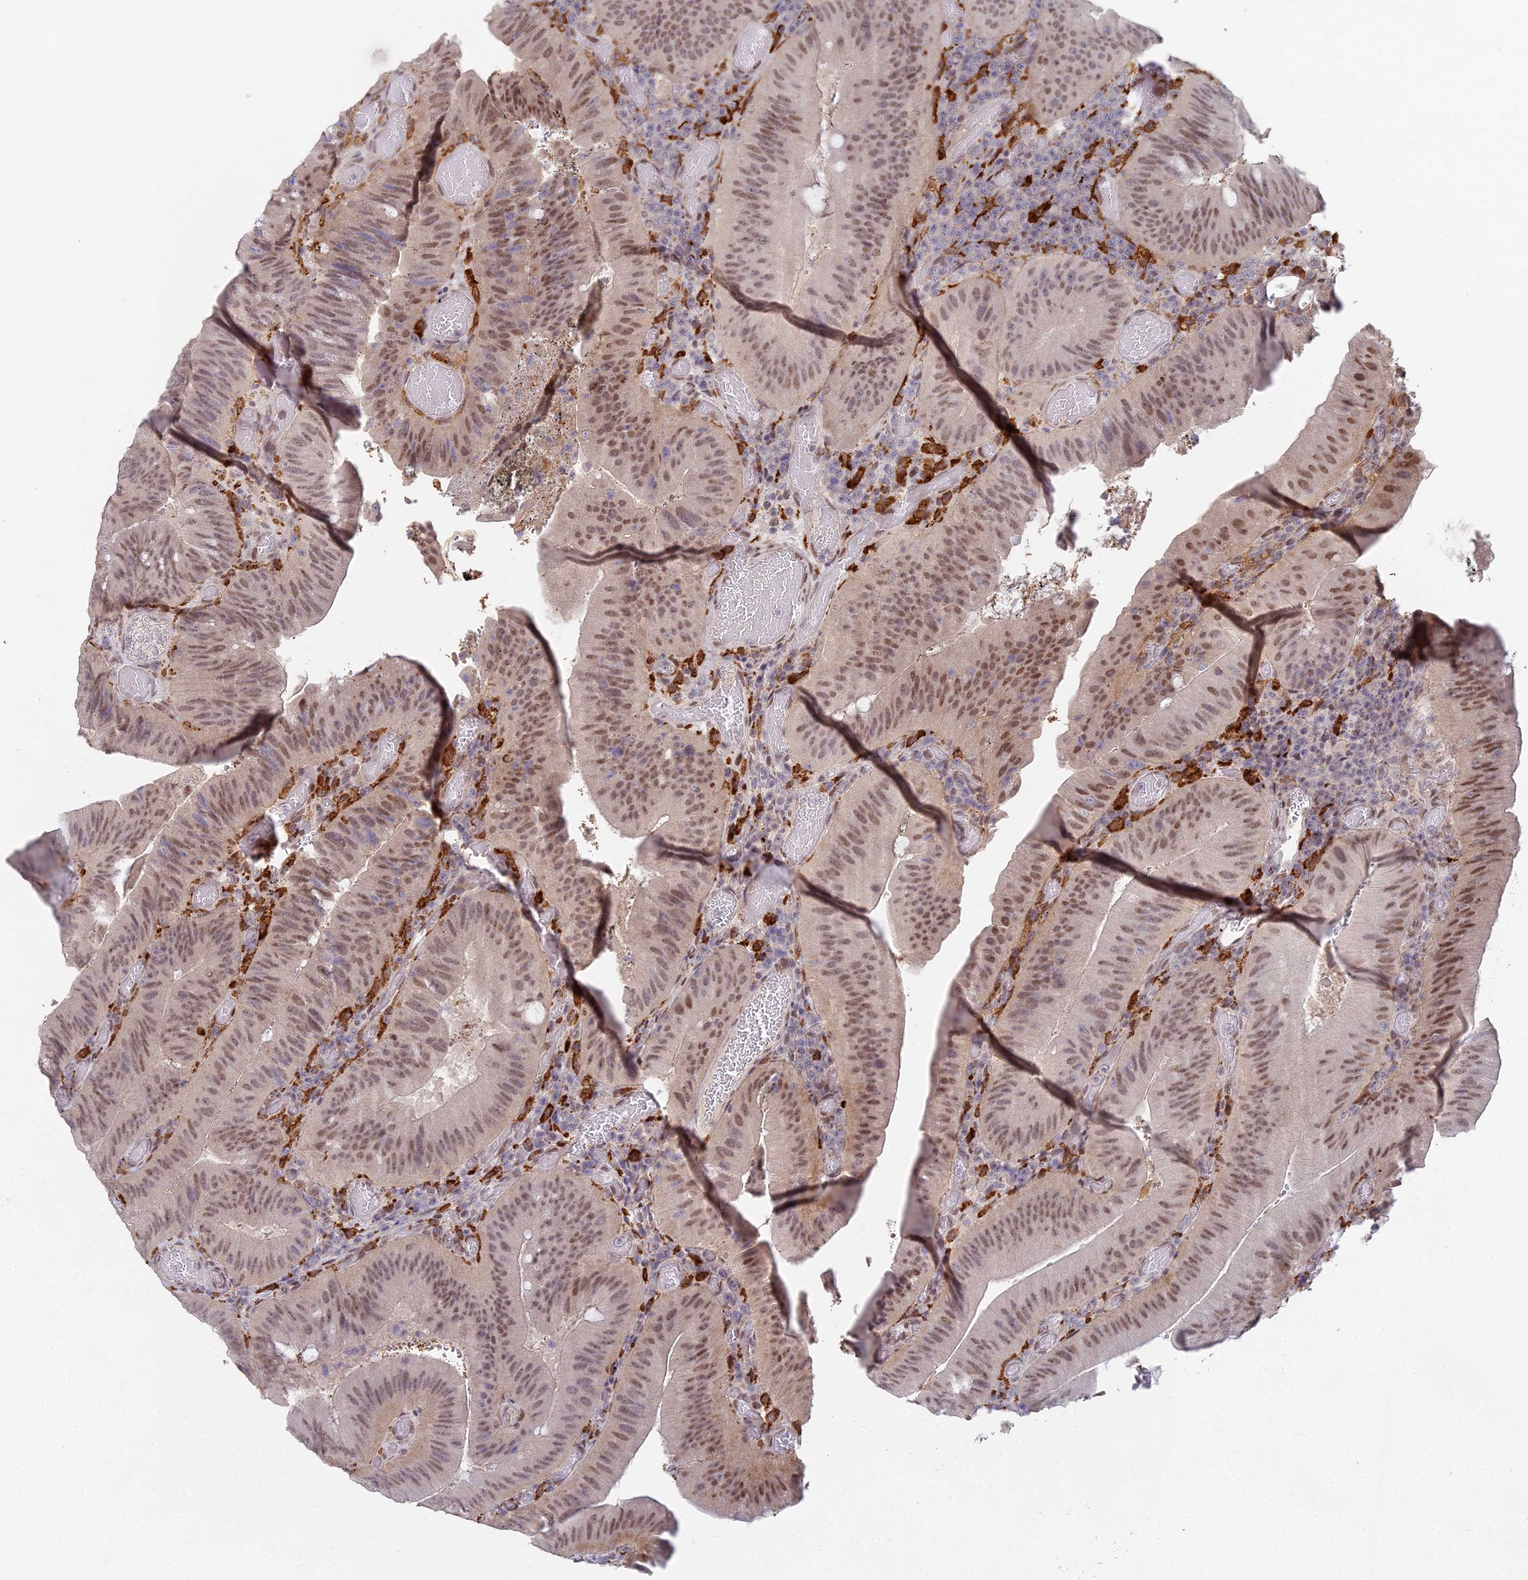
{"staining": {"intensity": "moderate", "quantity": ">75%", "location": "nuclear"}, "tissue": "colorectal cancer", "cell_type": "Tumor cells", "image_type": "cancer", "snomed": [{"axis": "morphology", "description": "Adenocarcinoma, NOS"}, {"axis": "topography", "description": "Colon"}], "caption": "Immunohistochemical staining of adenocarcinoma (colorectal) displays moderate nuclear protein positivity in approximately >75% of tumor cells. Using DAB (3,3'-diaminobenzidine) (brown) and hematoxylin (blue) stains, captured at high magnification using brightfield microscopy.", "gene": "ABHD17A", "patient": {"sex": "female", "age": 43}}